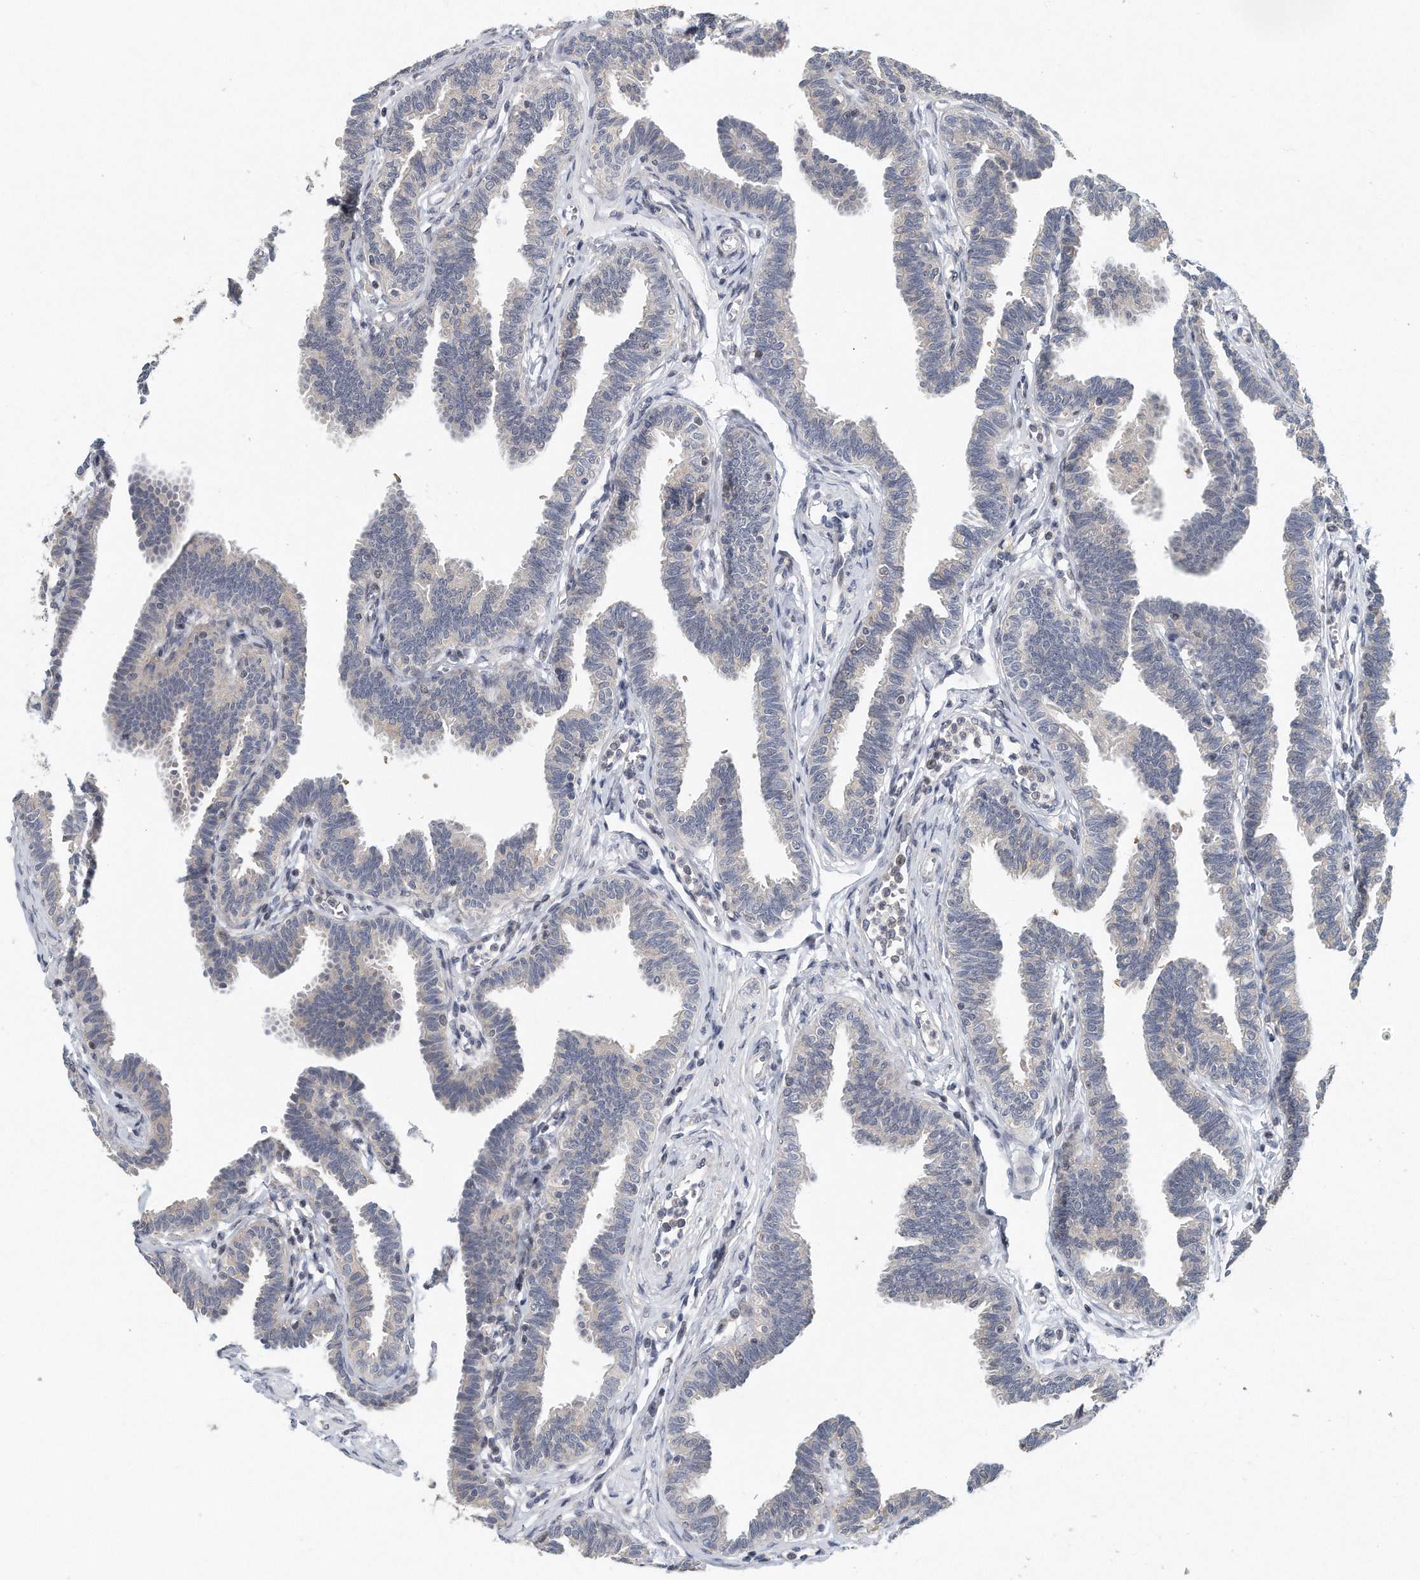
{"staining": {"intensity": "weak", "quantity": "25%-75%", "location": "cytoplasmic/membranous"}, "tissue": "fallopian tube", "cell_type": "Glandular cells", "image_type": "normal", "snomed": [{"axis": "morphology", "description": "Normal tissue, NOS"}, {"axis": "topography", "description": "Fallopian tube"}, {"axis": "topography", "description": "Ovary"}], "caption": "Glandular cells reveal weak cytoplasmic/membranous expression in approximately 25%-75% of cells in normal fallopian tube.", "gene": "VLDLR", "patient": {"sex": "female", "age": 23}}